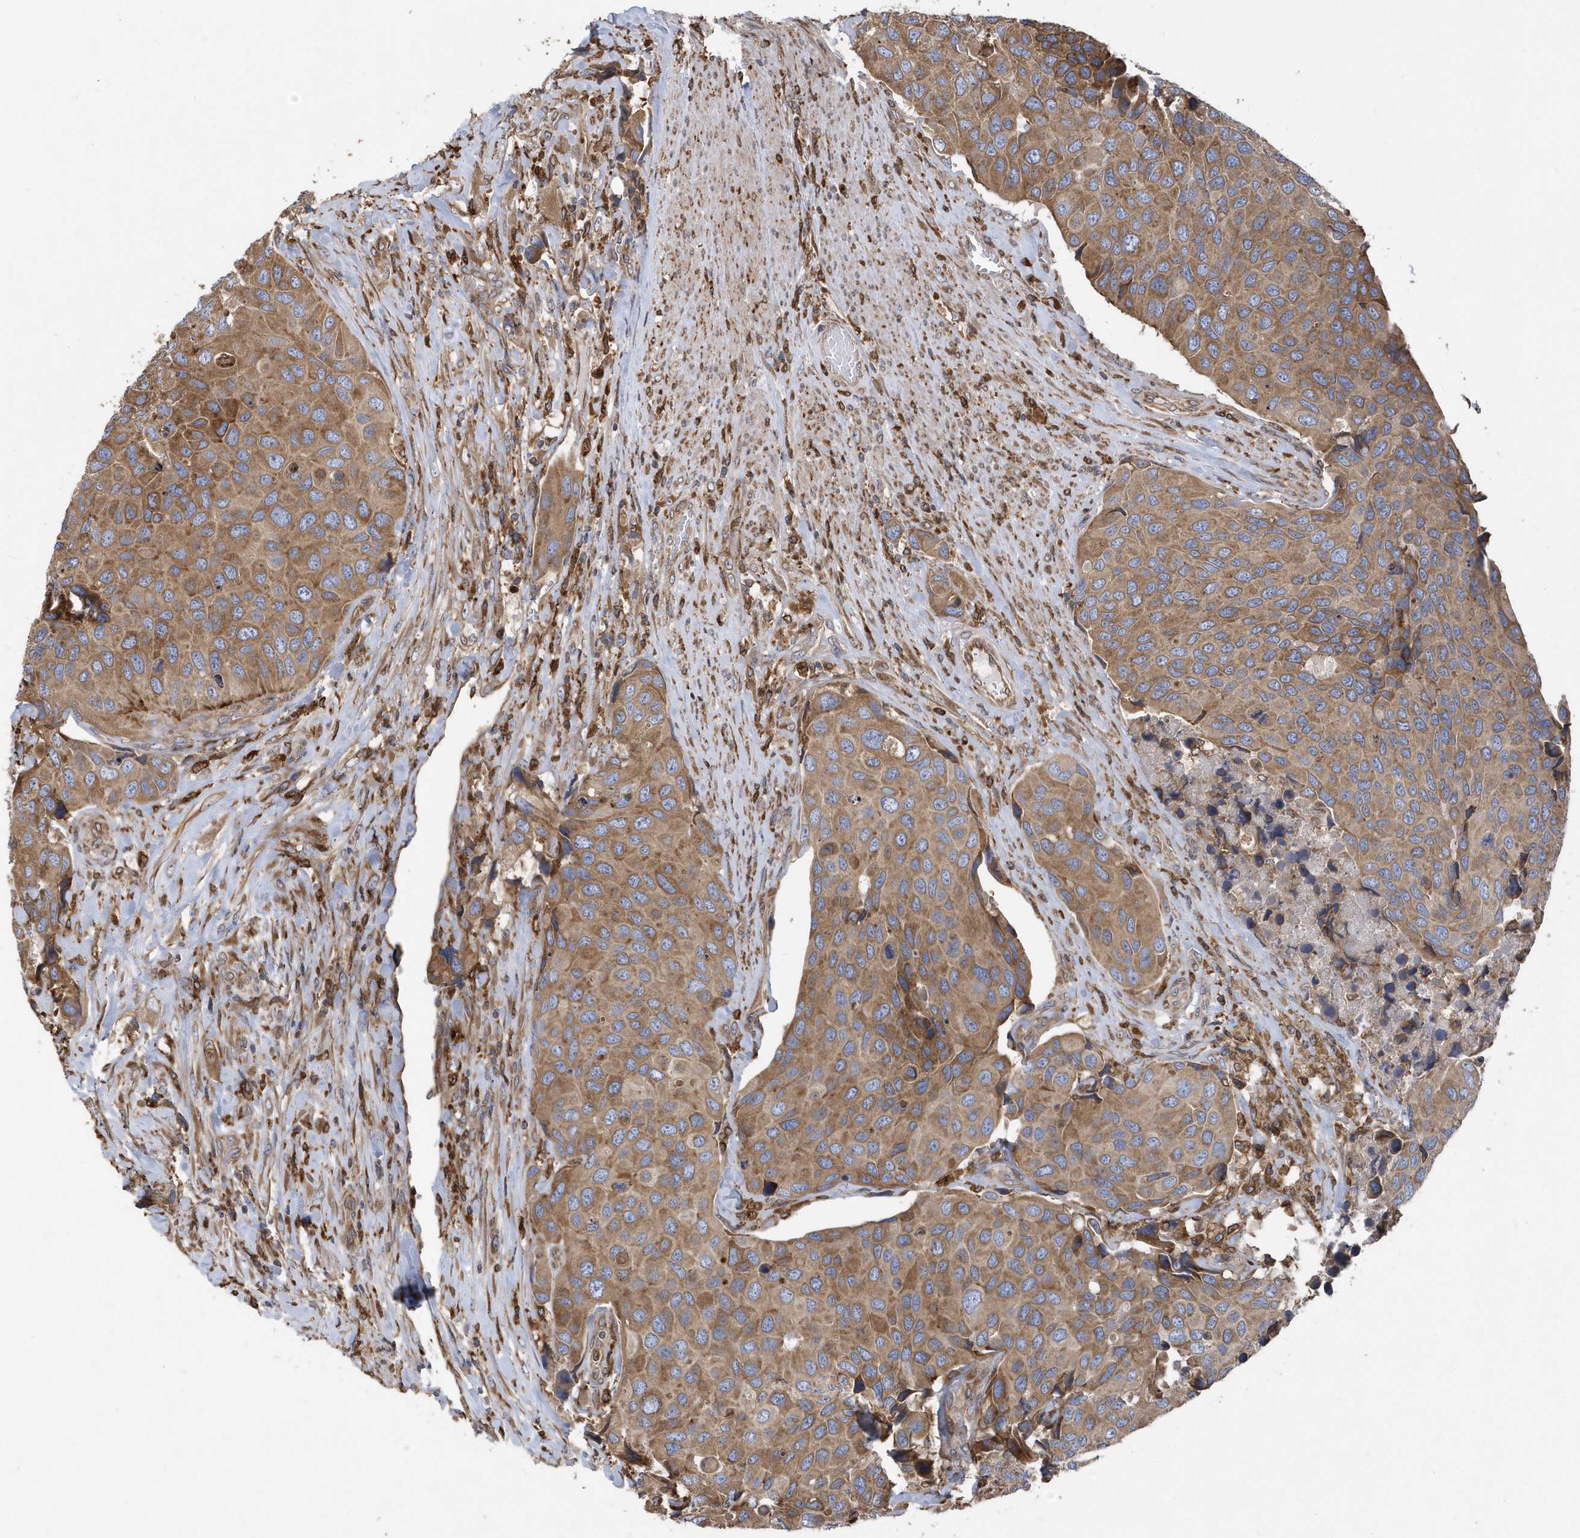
{"staining": {"intensity": "moderate", "quantity": ">75%", "location": "cytoplasmic/membranous"}, "tissue": "urothelial cancer", "cell_type": "Tumor cells", "image_type": "cancer", "snomed": [{"axis": "morphology", "description": "Urothelial carcinoma, High grade"}, {"axis": "topography", "description": "Urinary bladder"}], "caption": "A photomicrograph of high-grade urothelial carcinoma stained for a protein demonstrates moderate cytoplasmic/membranous brown staining in tumor cells.", "gene": "VAMP7", "patient": {"sex": "male", "age": 74}}